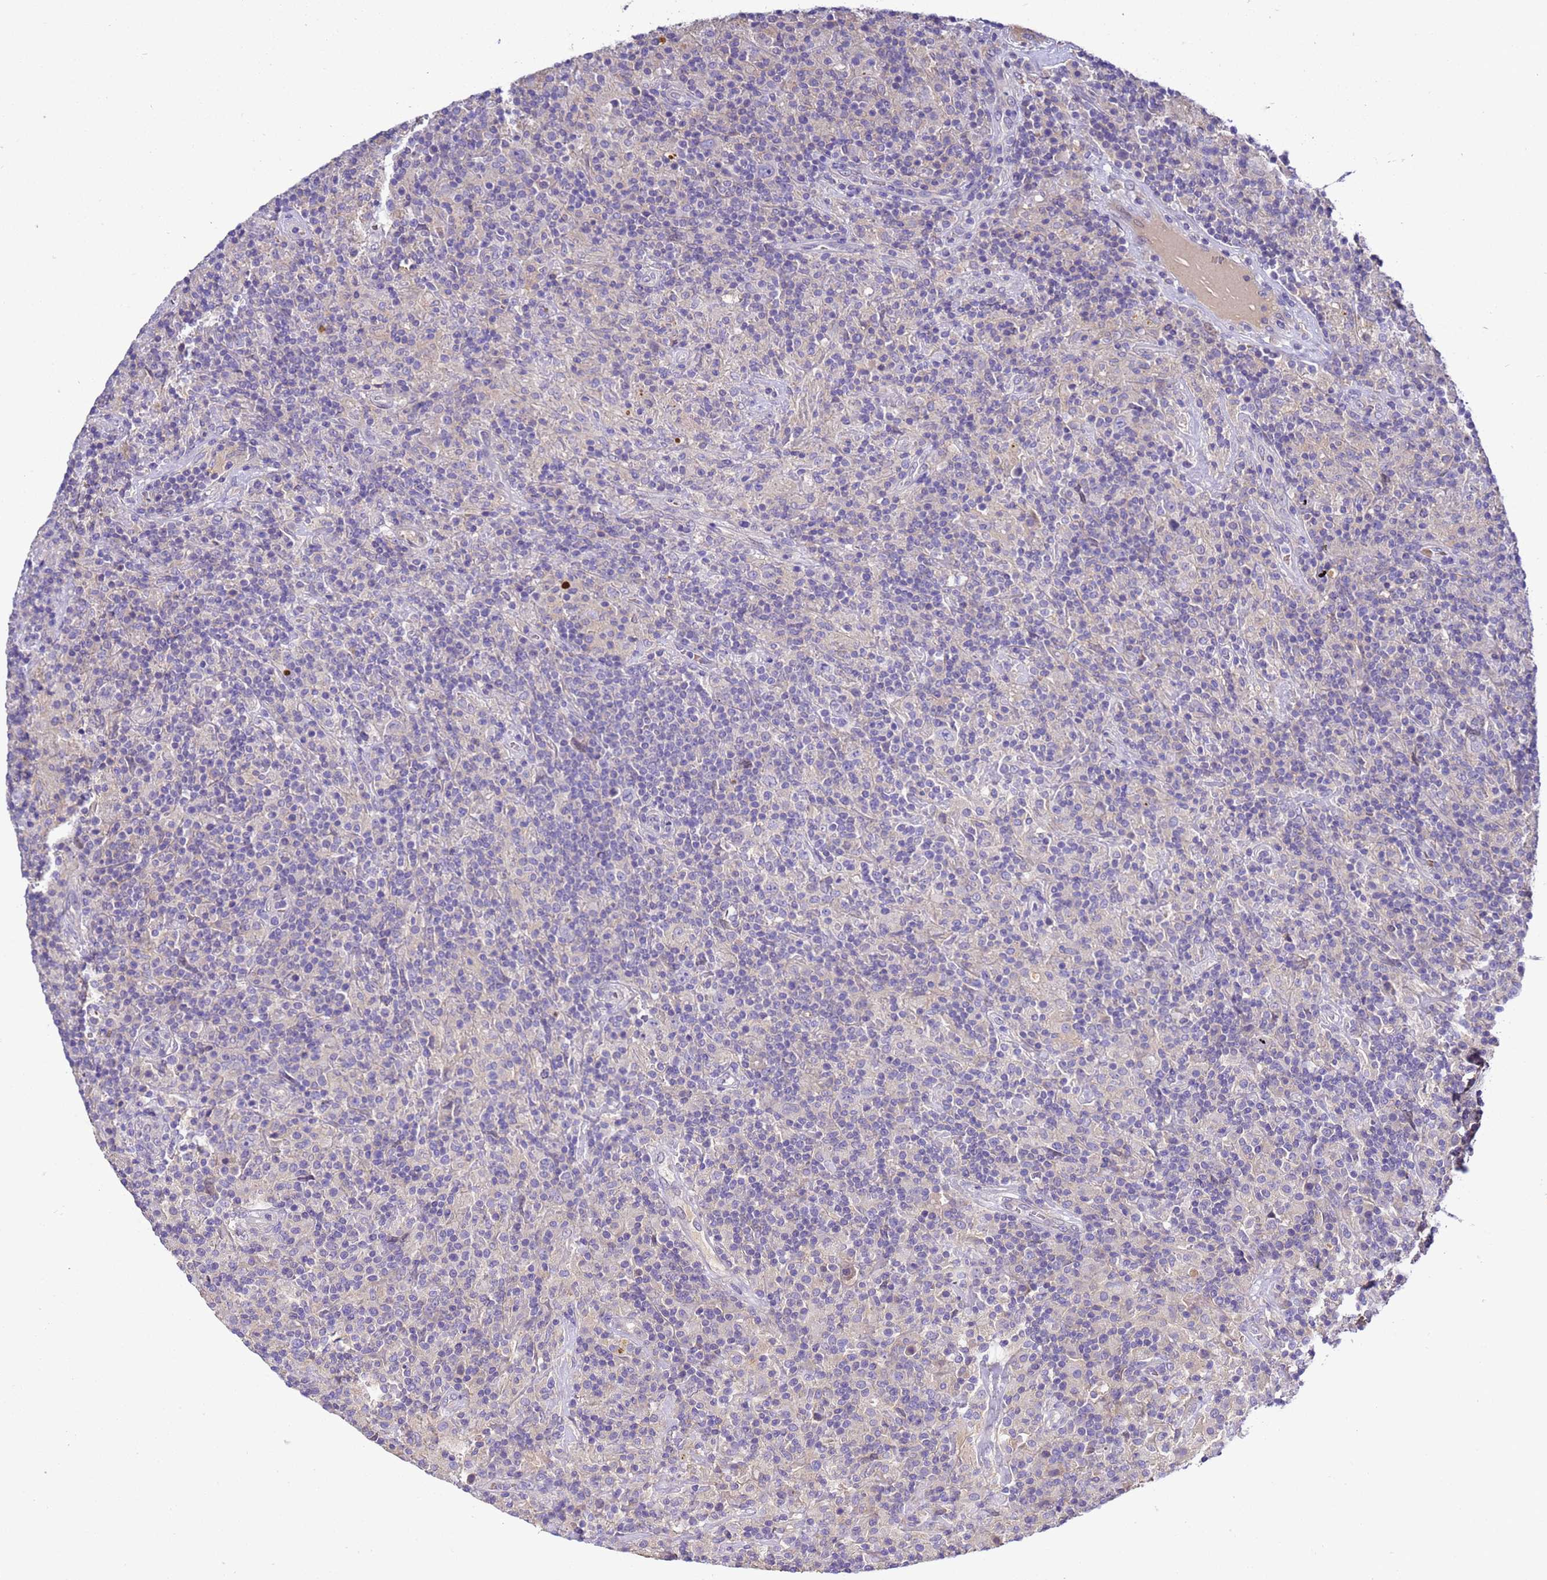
{"staining": {"intensity": "negative", "quantity": "none", "location": "none"}, "tissue": "lymphoma", "cell_type": "Tumor cells", "image_type": "cancer", "snomed": [{"axis": "morphology", "description": "Hodgkin's disease, NOS"}, {"axis": "topography", "description": "Lymph node"}], "caption": "A micrograph of lymphoma stained for a protein displays no brown staining in tumor cells.", "gene": "TBCD", "patient": {"sex": "male", "age": 70}}